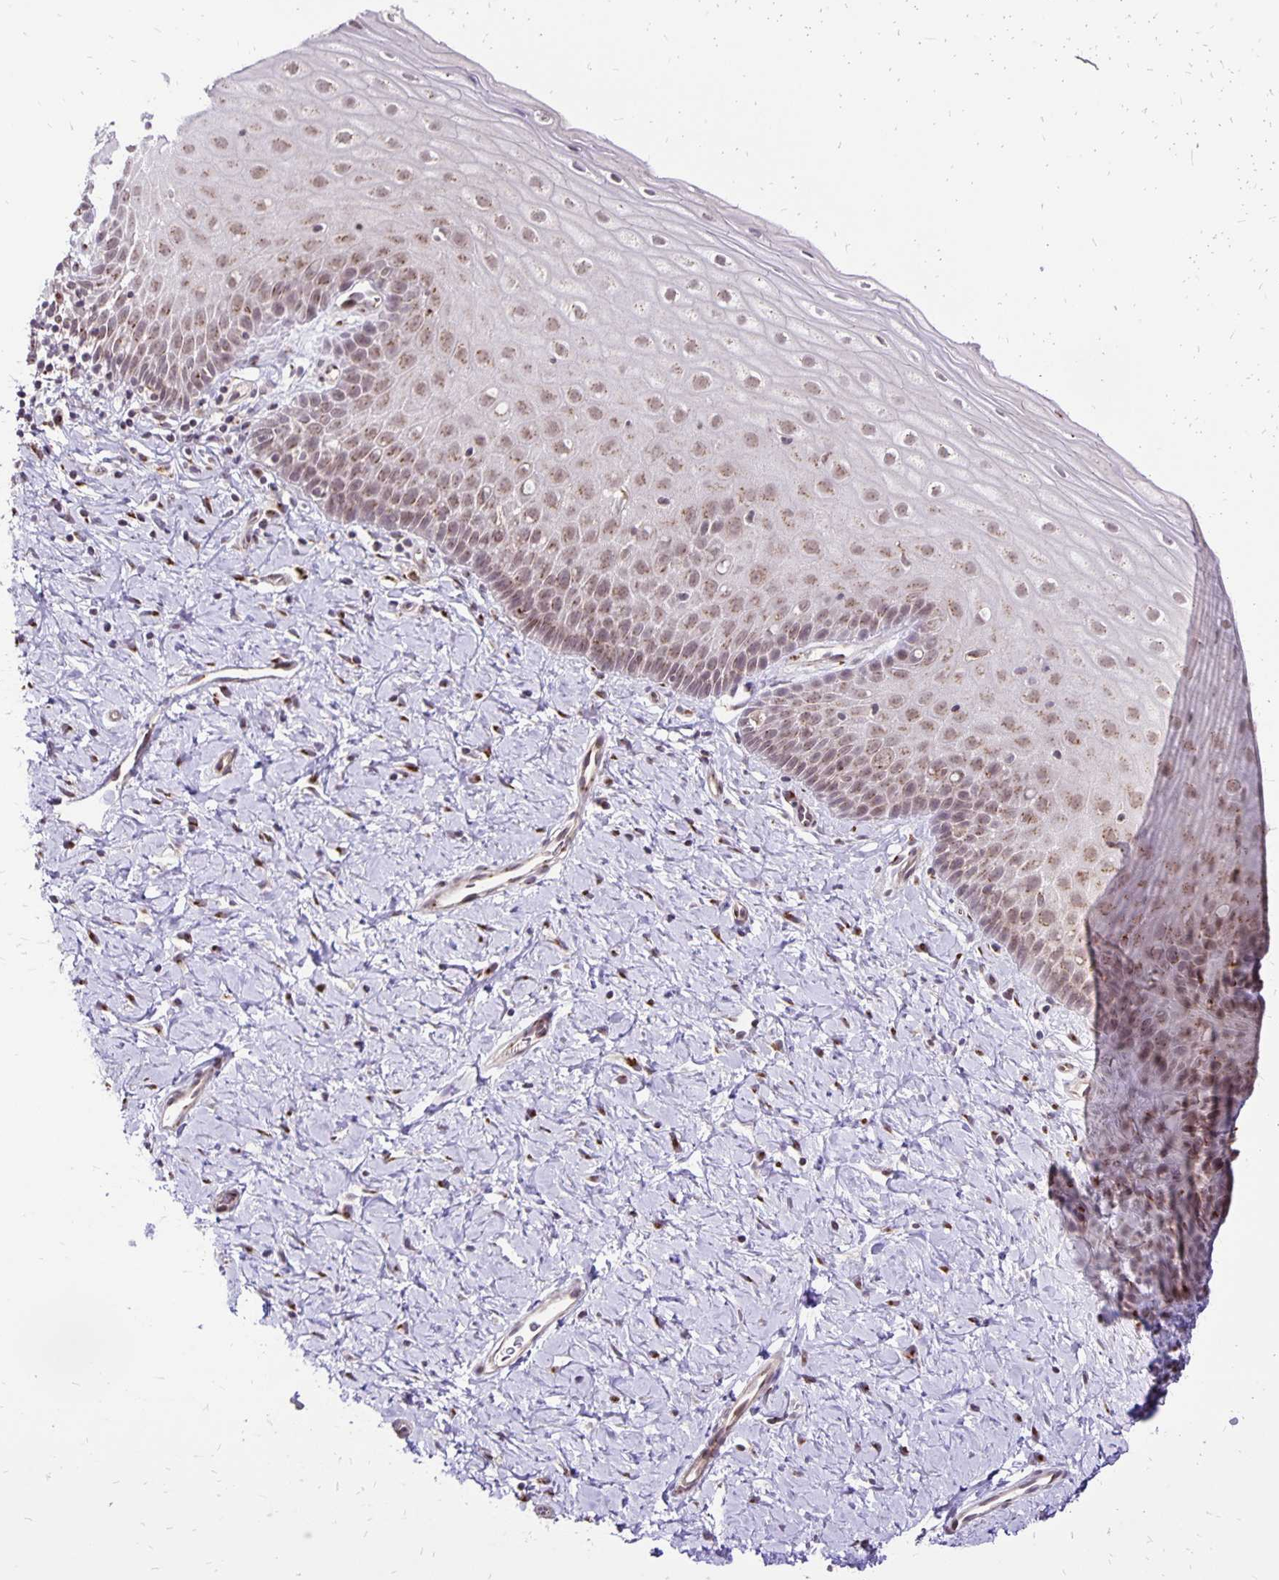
{"staining": {"intensity": "moderate", "quantity": ">75%", "location": "cytoplasmic/membranous"}, "tissue": "cervix", "cell_type": "Glandular cells", "image_type": "normal", "snomed": [{"axis": "morphology", "description": "Normal tissue, NOS"}, {"axis": "topography", "description": "Cervix"}], "caption": "High-power microscopy captured an immunohistochemistry image of benign cervix, revealing moderate cytoplasmic/membranous positivity in about >75% of glandular cells.", "gene": "GOLGA5", "patient": {"sex": "female", "age": 37}}